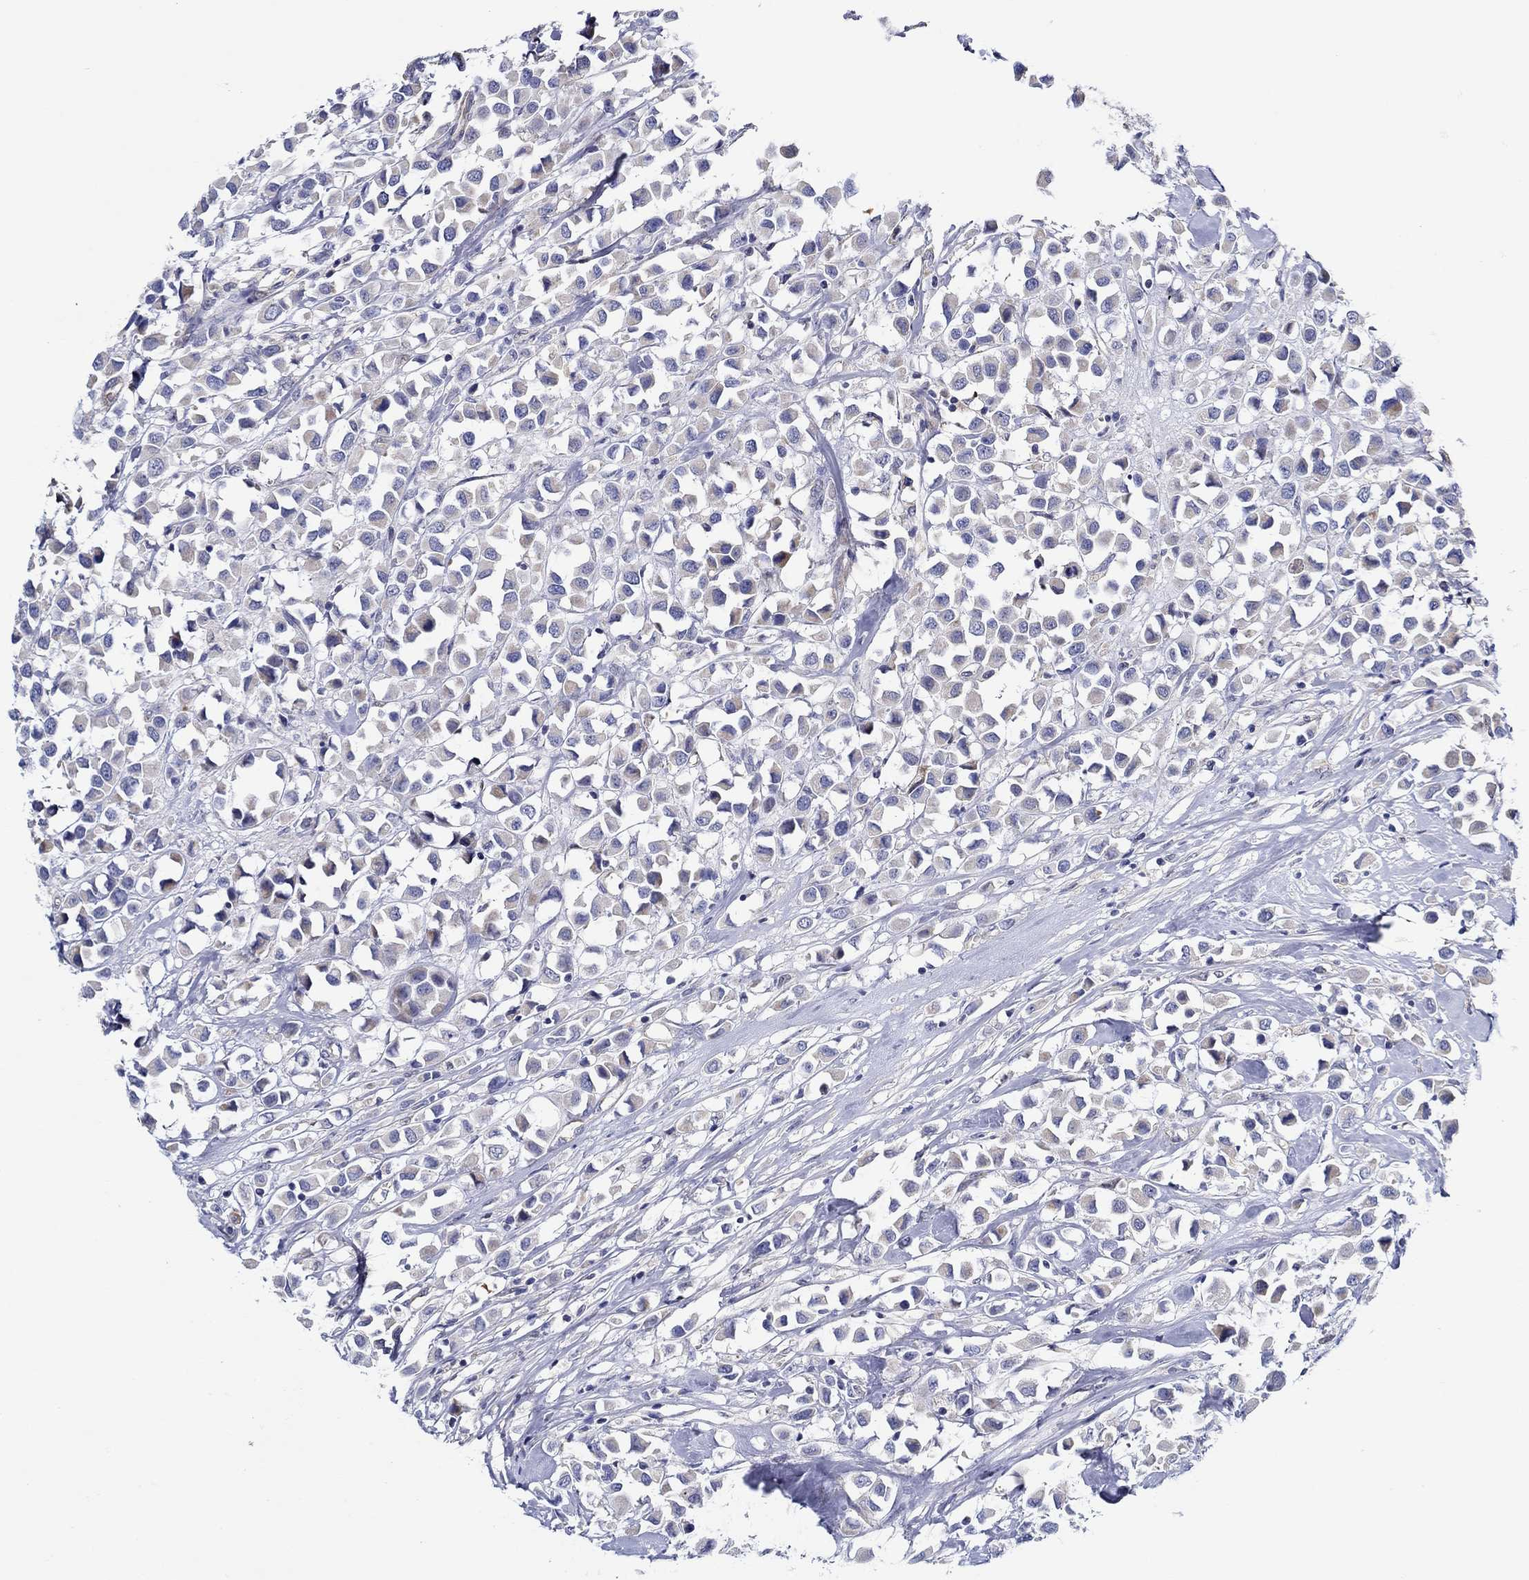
{"staining": {"intensity": "negative", "quantity": "none", "location": "none"}, "tissue": "breast cancer", "cell_type": "Tumor cells", "image_type": "cancer", "snomed": [{"axis": "morphology", "description": "Duct carcinoma"}, {"axis": "topography", "description": "Breast"}], "caption": "A micrograph of human breast cancer (infiltrating ductal carcinoma) is negative for staining in tumor cells.", "gene": "CFAP61", "patient": {"sex": "female", "age": 61}}